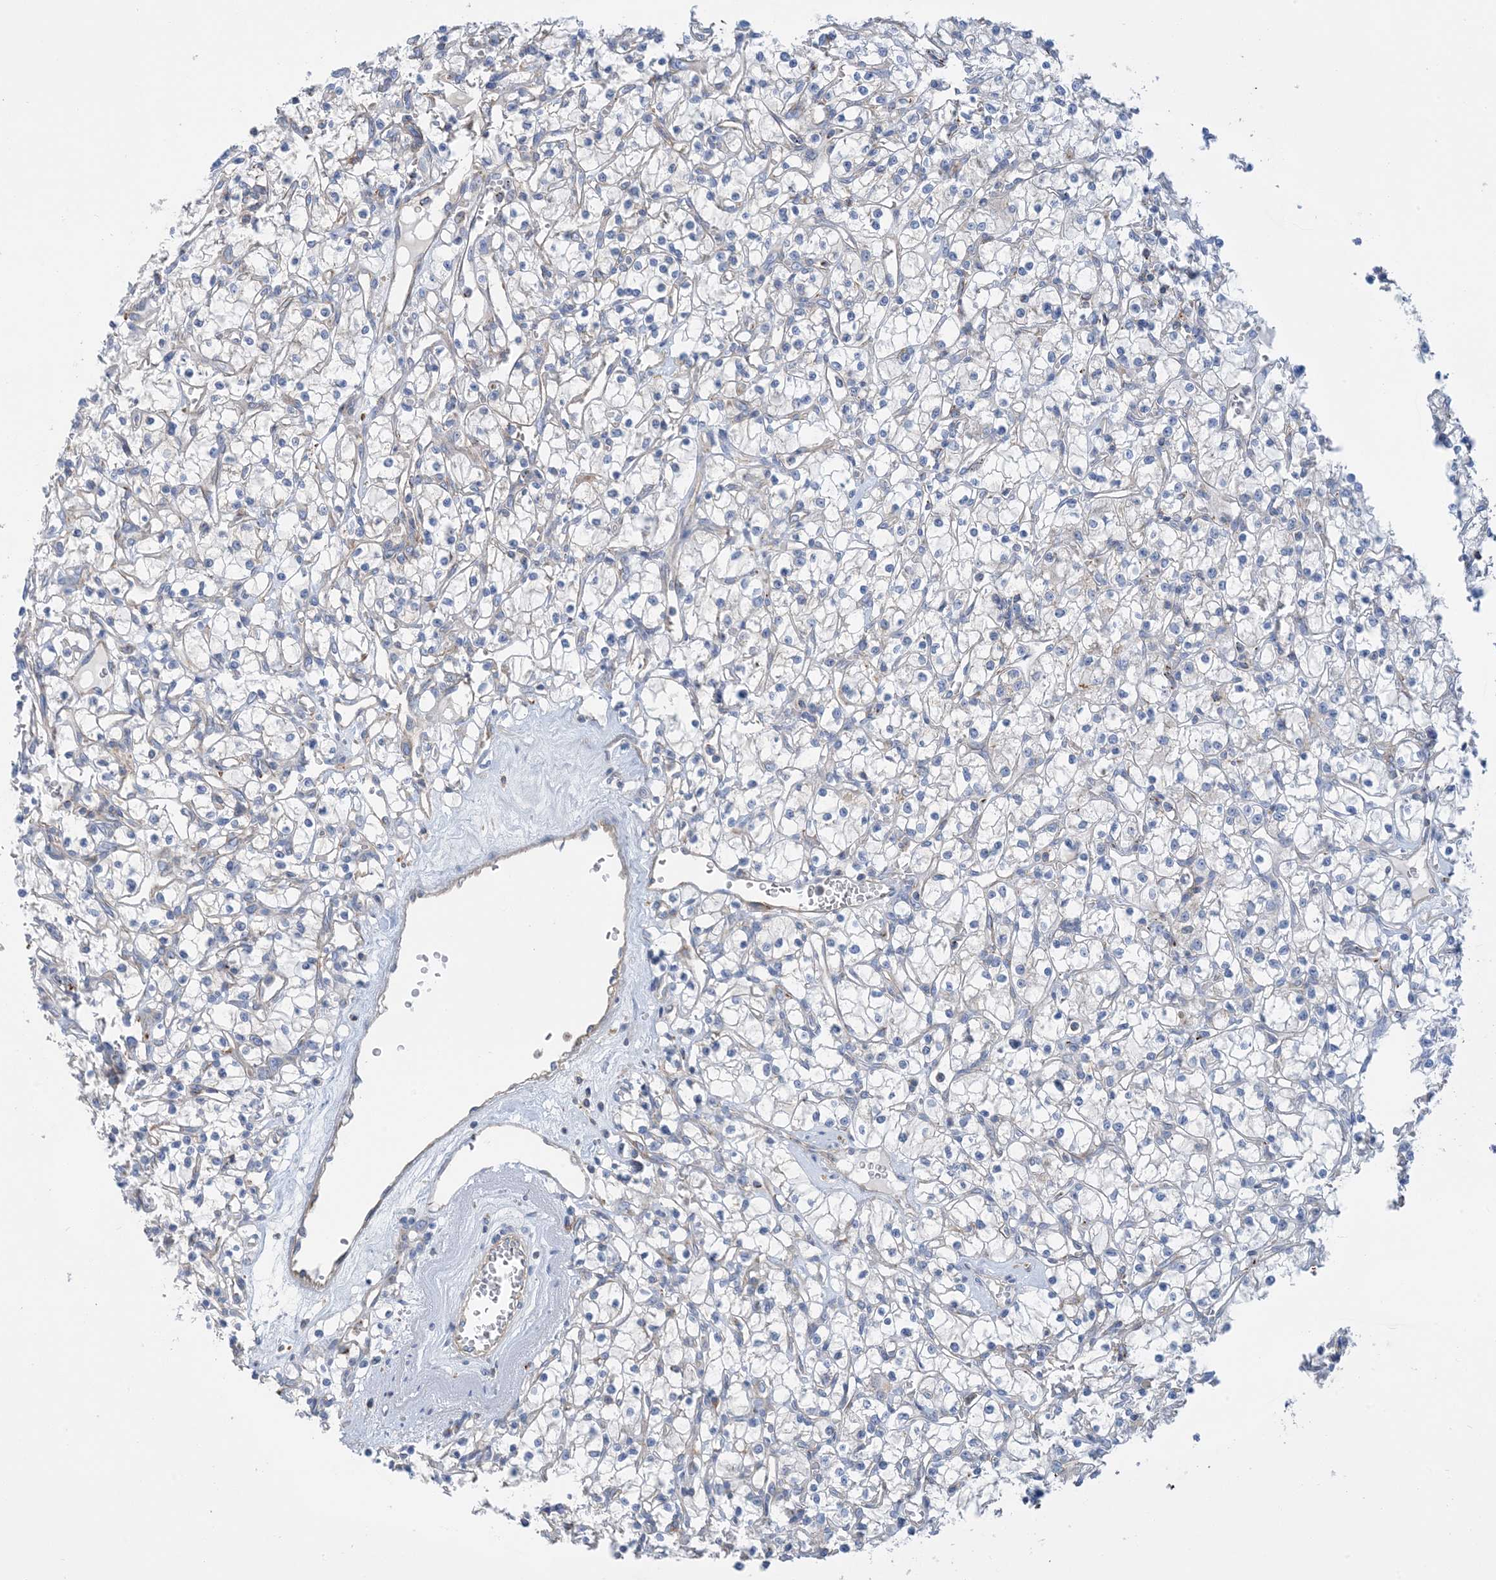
{"staining": {"intensity": "negative", "quantity": "none", "location": "none"}, "tissue": "renal cancer", "cell_type": "Tumor cells", "image_type": "cancer", "snomed": [{"axis": "morphology", "description": "Adenocarcinoma, NOS"}, {"axis": "topography", "description": "Kidney"}], "caption": "This histopathology image is of renal adenocarcinoma stained with IHC to label a protein in brown with the nuclei are counter-stained blue. There is no expression in tumor cells. (DAB IHC, high magnification).", "gene": "CALHM5", "patient": {"sex": "female", "age": 59}}